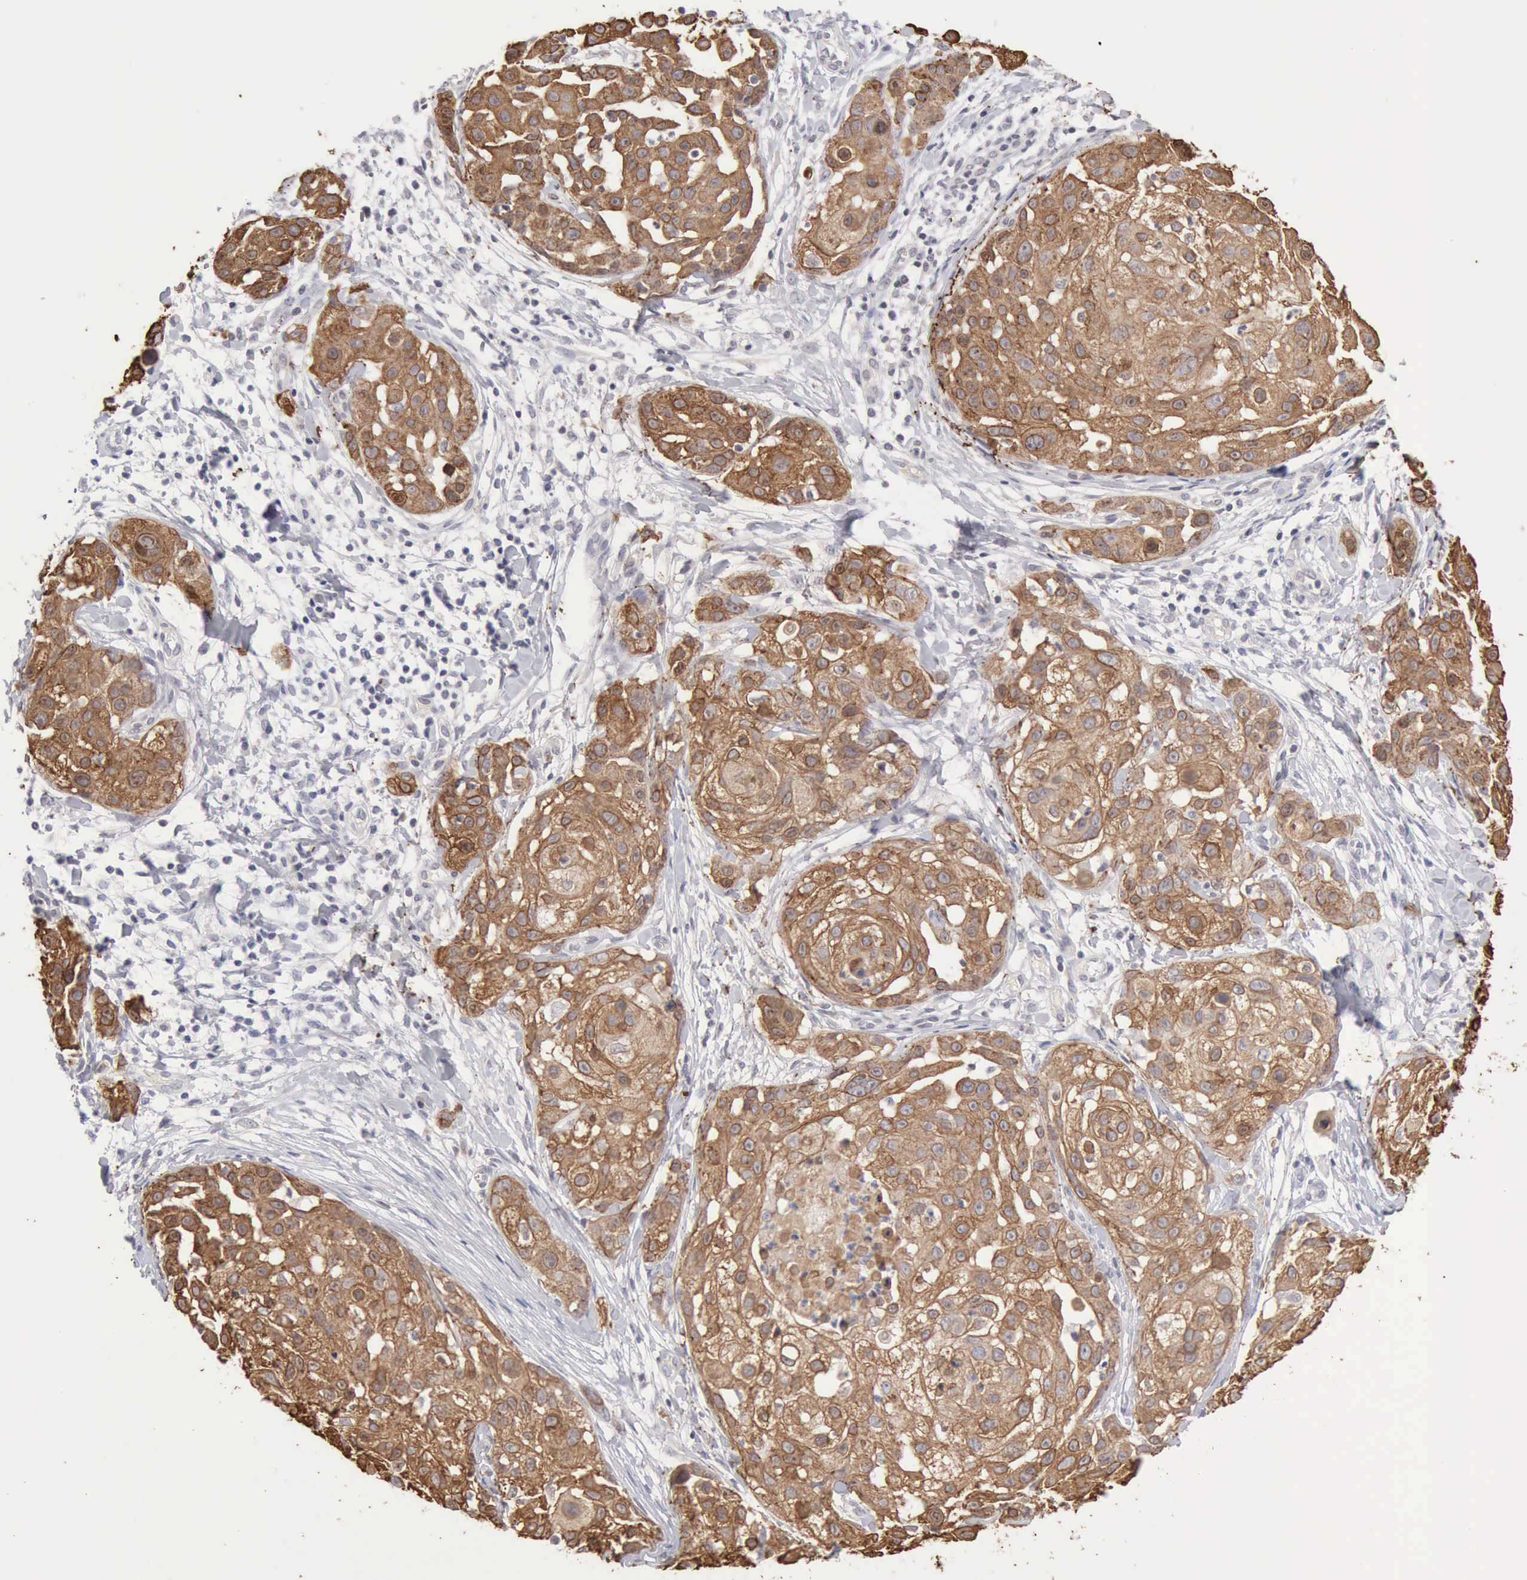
{"staining": {"intensity": "strong", "quantity": ">75%", "location": "cytoplasmic/membranous"}, "tissue": "skin cancer", "cell_type": "Tumor cells", "image_type": "cancer", "snomed": [{"axis": "morphology", "description": "Squamous cell carcinoma, NOS"}, {"axis": "topography", "description": "Skin"}], "caption": "Immunohistochemical staining of human skin cancer (squamous cell carcinoma) displays strong cytoplasmic/membranous protein positivity in approximately >75% of tumor cells.", "gene": "KRT5", "patient": {"sex": "female", "age": 57}}